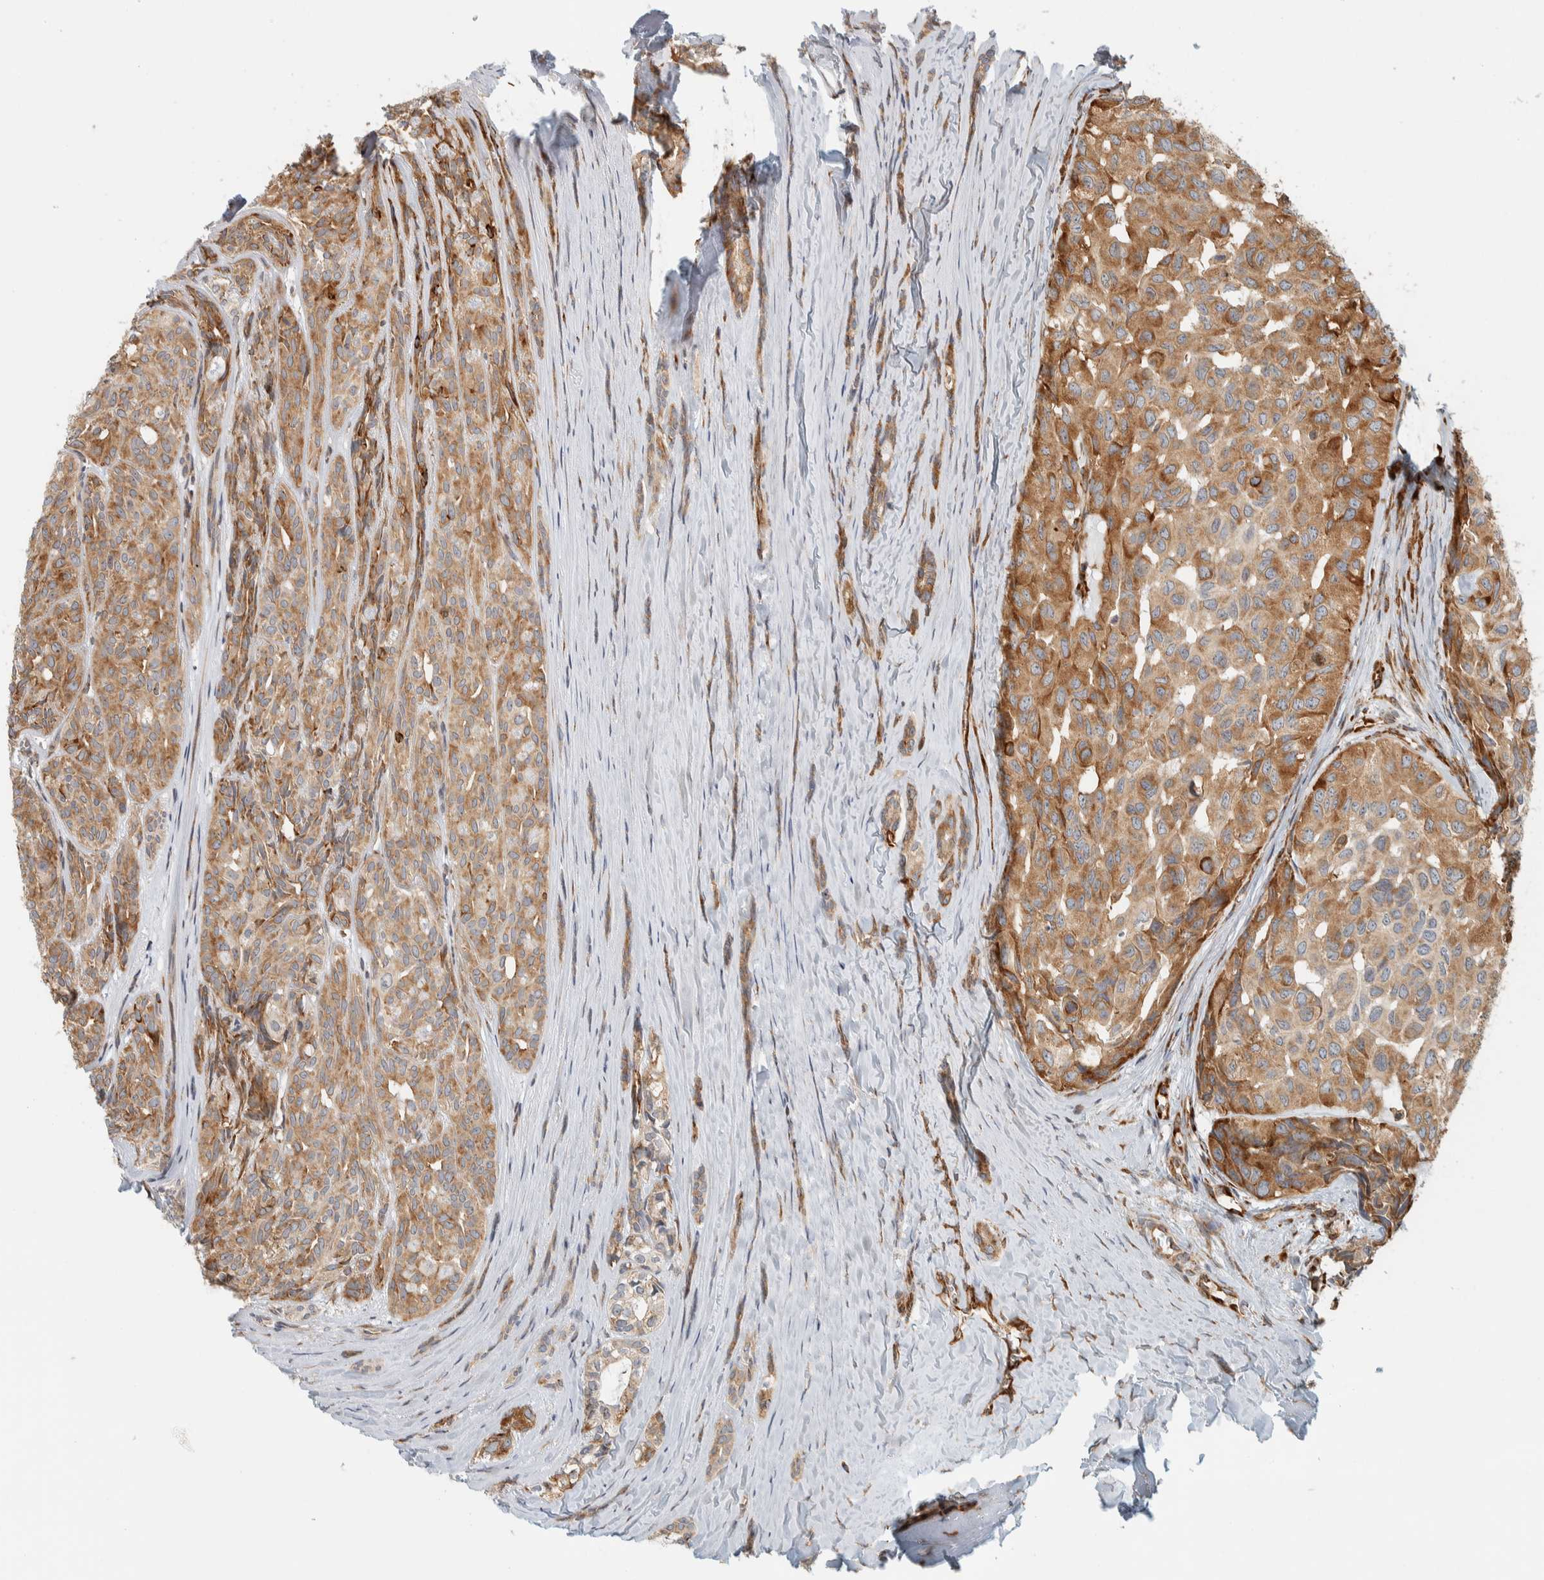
{"staining": {"intensity": "moderate", "quantity": ">75%", "location": "cytoplasmic/membranous"}, "tissue": "head and neck cancer", "cell_type": "Tumor cells", "image_type": "cancer", "snomed": [{"axis": "morphology", "description": "Adenocarcinoma, NOS"}, {"axis": "topography", "description": "Salivary gland, NOS"}, {"axis": "topography", "description": "Head-Neck"}], "caption": "Head and neck cancer stained for a protein (brown) shows moderate cytoplasmic/membranous positive staining in about >75% of tumor cells.", "gene": "LLGL2", "patient": {"sex": "female", "age": 76}}